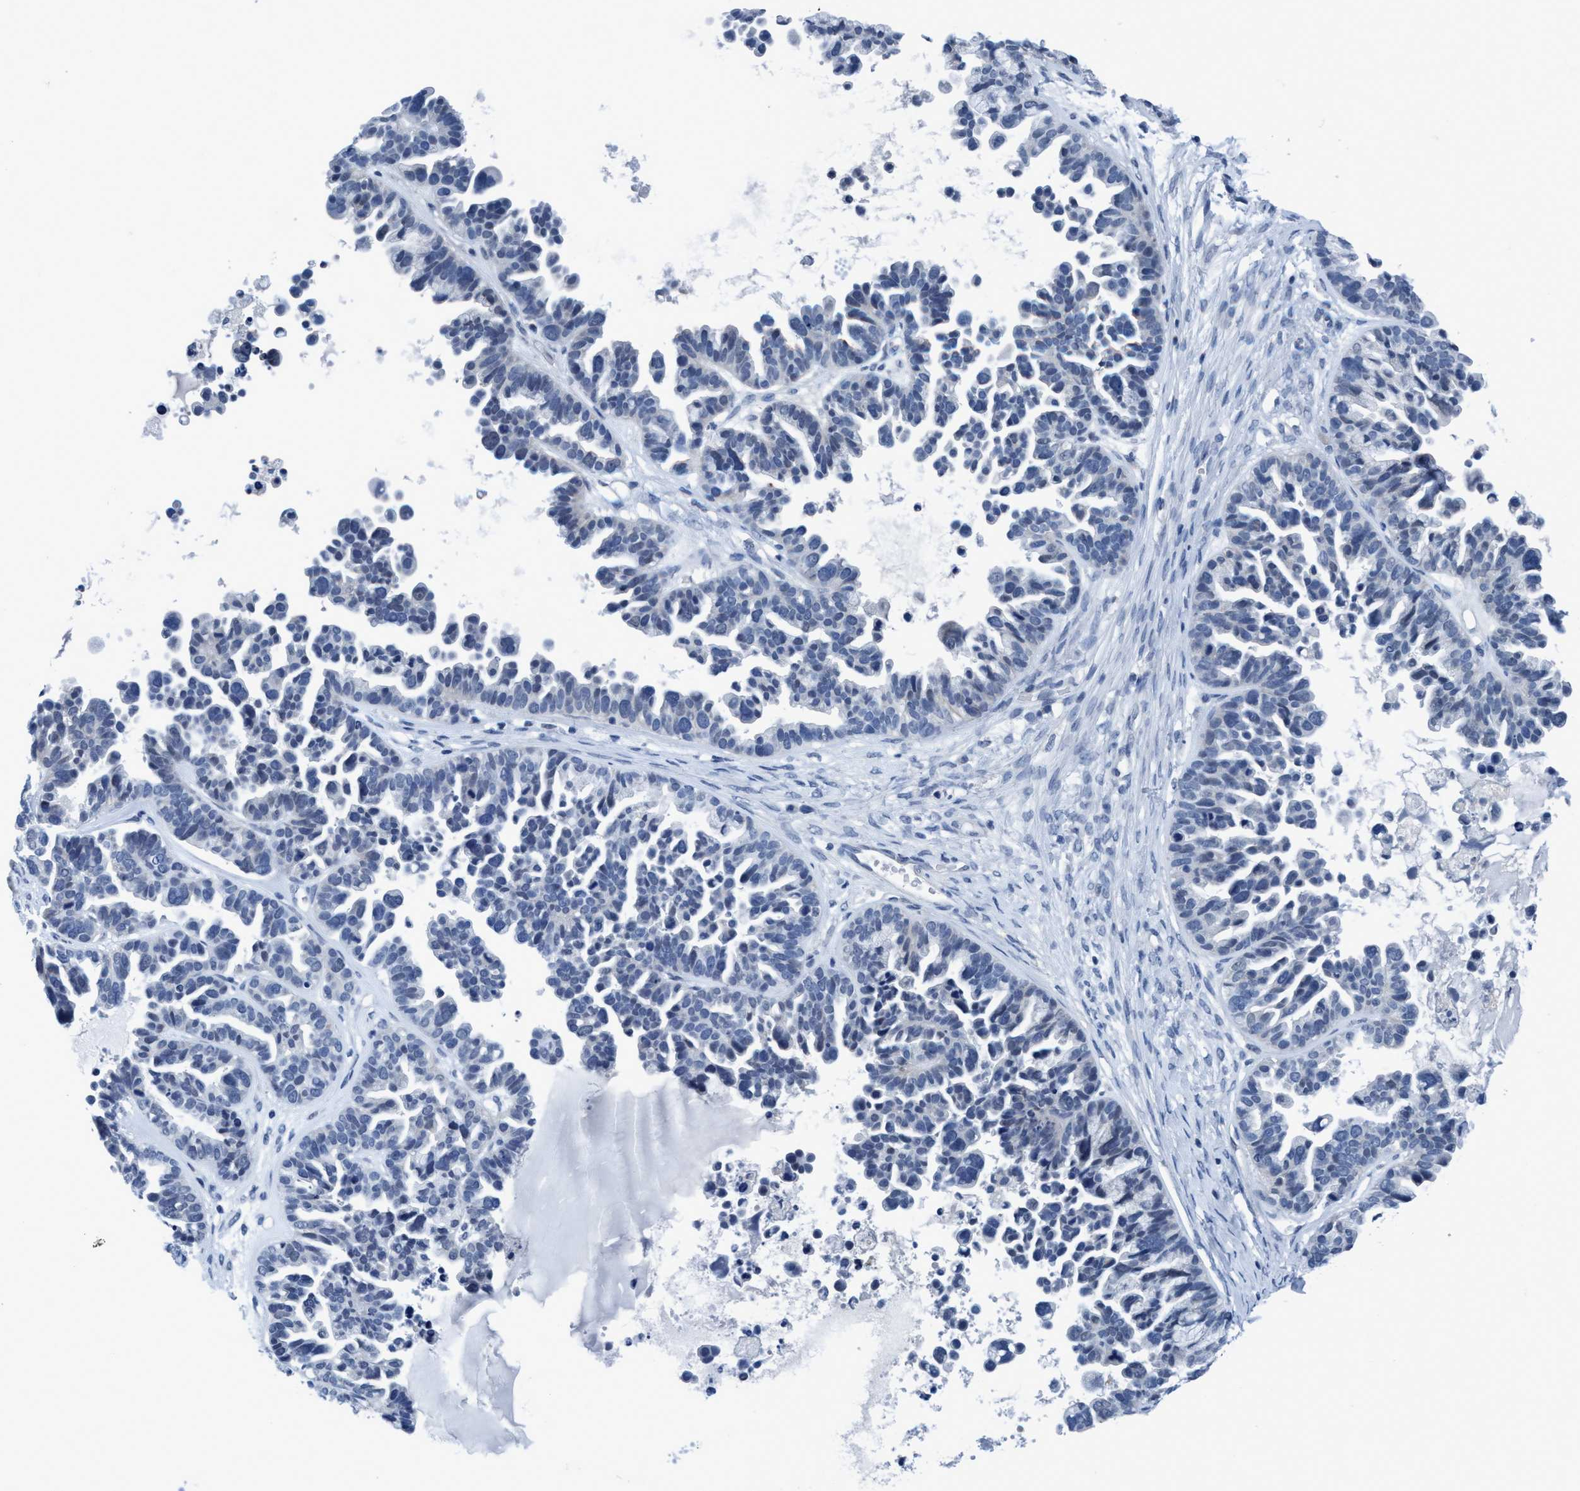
{"staining": {"intensity": "negative", "quantity": "none", "location": "none"}, "tissue": "ovarian cancer", "cell_type": "Tumor cells", "image_type": "cancer", "snomed": [{"axis": "morphology", "description": "Cystadenocarcinoma, serous, NOS"}, {"axis": "topography", "description": "Ovary"}], "caption": "Immunohistochemistry (IHC) micrograph of neoplastic tissue: ovarian cancer (serous cystadenocarcinoma) stained with DAB exhibits no significant protein expression in tumor cells. (Brightfield microscopy of DAB (3,3'-diaminobenzidine) immunohistochemistry at high magnification).", "gene": "DNAI1", "patient": {"sex": "female", "age": 56}}